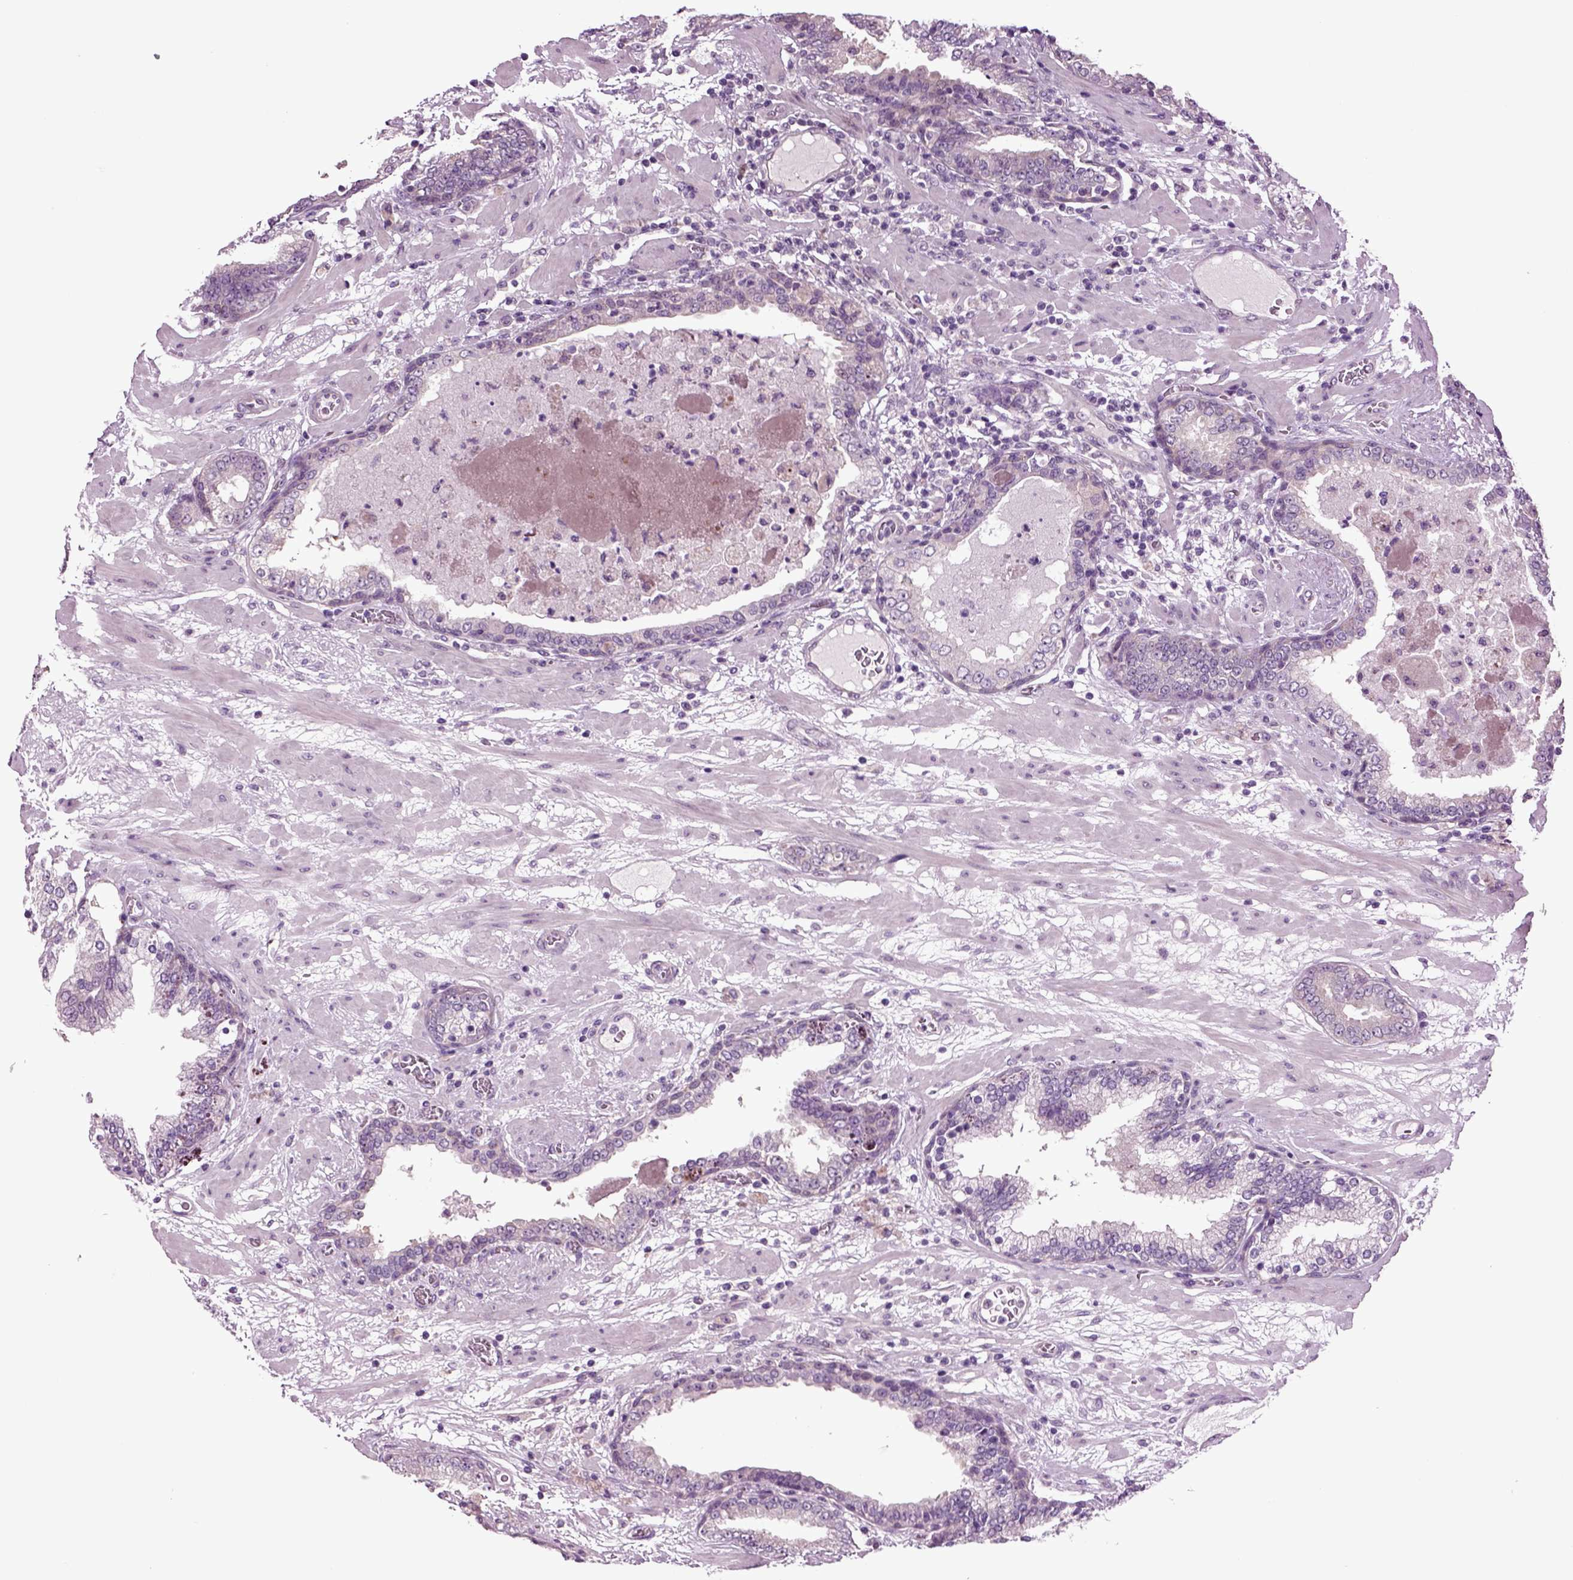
{"staining": {"intensity": "weak", "quantity": "<25%", "location": "cytoplasmic/membranous"}, "tissue": "prostate cancer", "cell_type": "Tumor cells", "image_type": "cancer", "snomed": [{"axis": "morphology", "description": "Adenocarcinoma, Low grade"}, {"axis": "topography", "description": "Prostate"}], "caption": "Photomicrograph shows no protein positivity in tumor cells of prostate cancer (adenocarcinoma (low-grade)) tissue. Nuclei are stained in blue.", "gene": "PLCH2", "patient": {"sex": "male", "age": 60}}